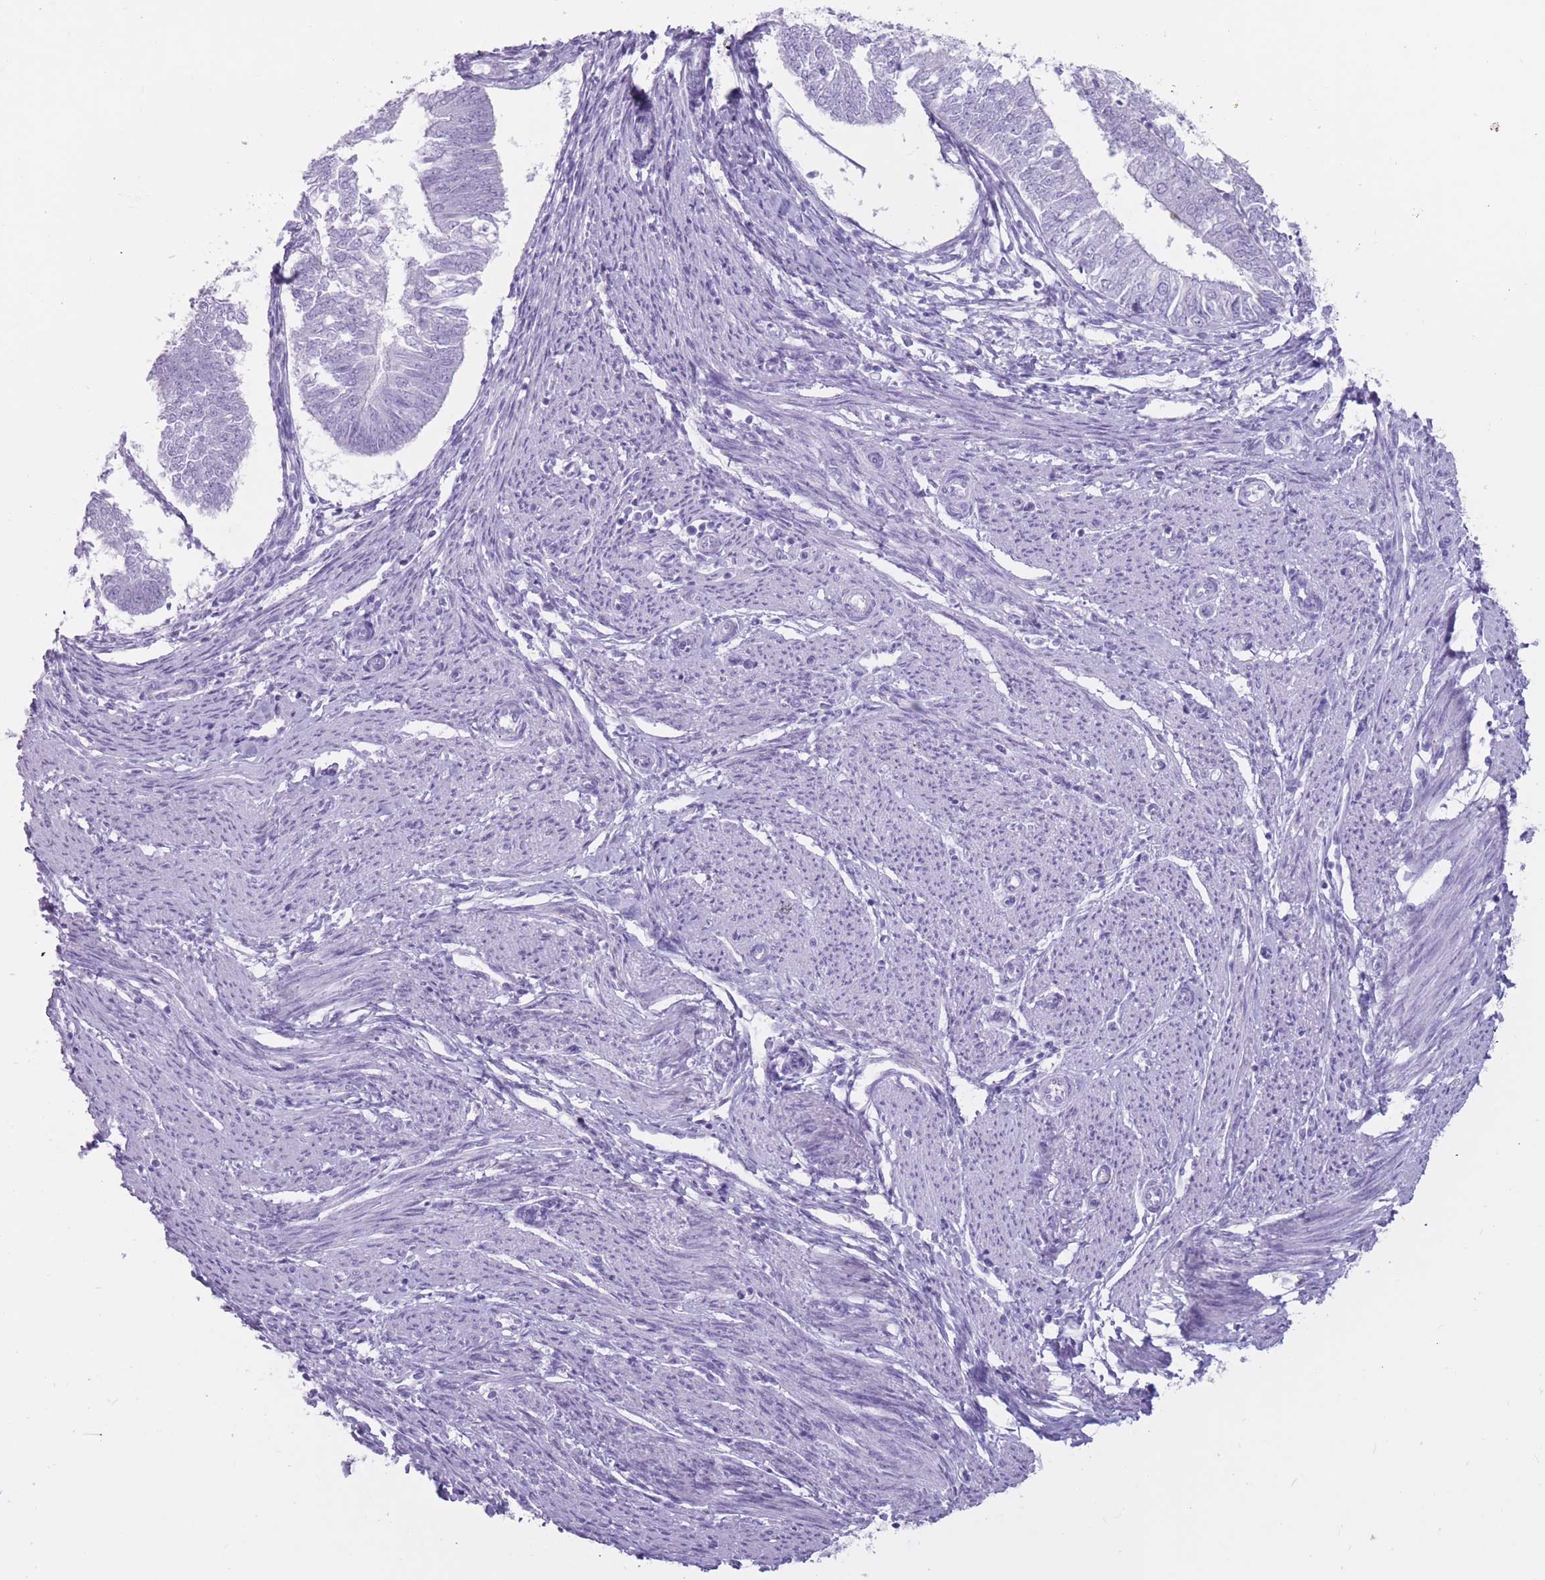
{"staining": {"intensity": "negative", "quantity": "none", "location": "none"}, "tissue": "endometrial cancer", "cell_type": "Tumor cells", "image_type": "cancer", "snomed": [{"axis": "morphology", "description": "Adenocarcinoma, NOS"}, {"axis": "topography", "description": "Endometrium"}], "caption": "IHC histopathology image of human endometrial cancer stained for a protein (brown), which displays no positivity in tumor cells.", "gene": "PNMA3", "patient": {"sex": "female", "age": 58}}